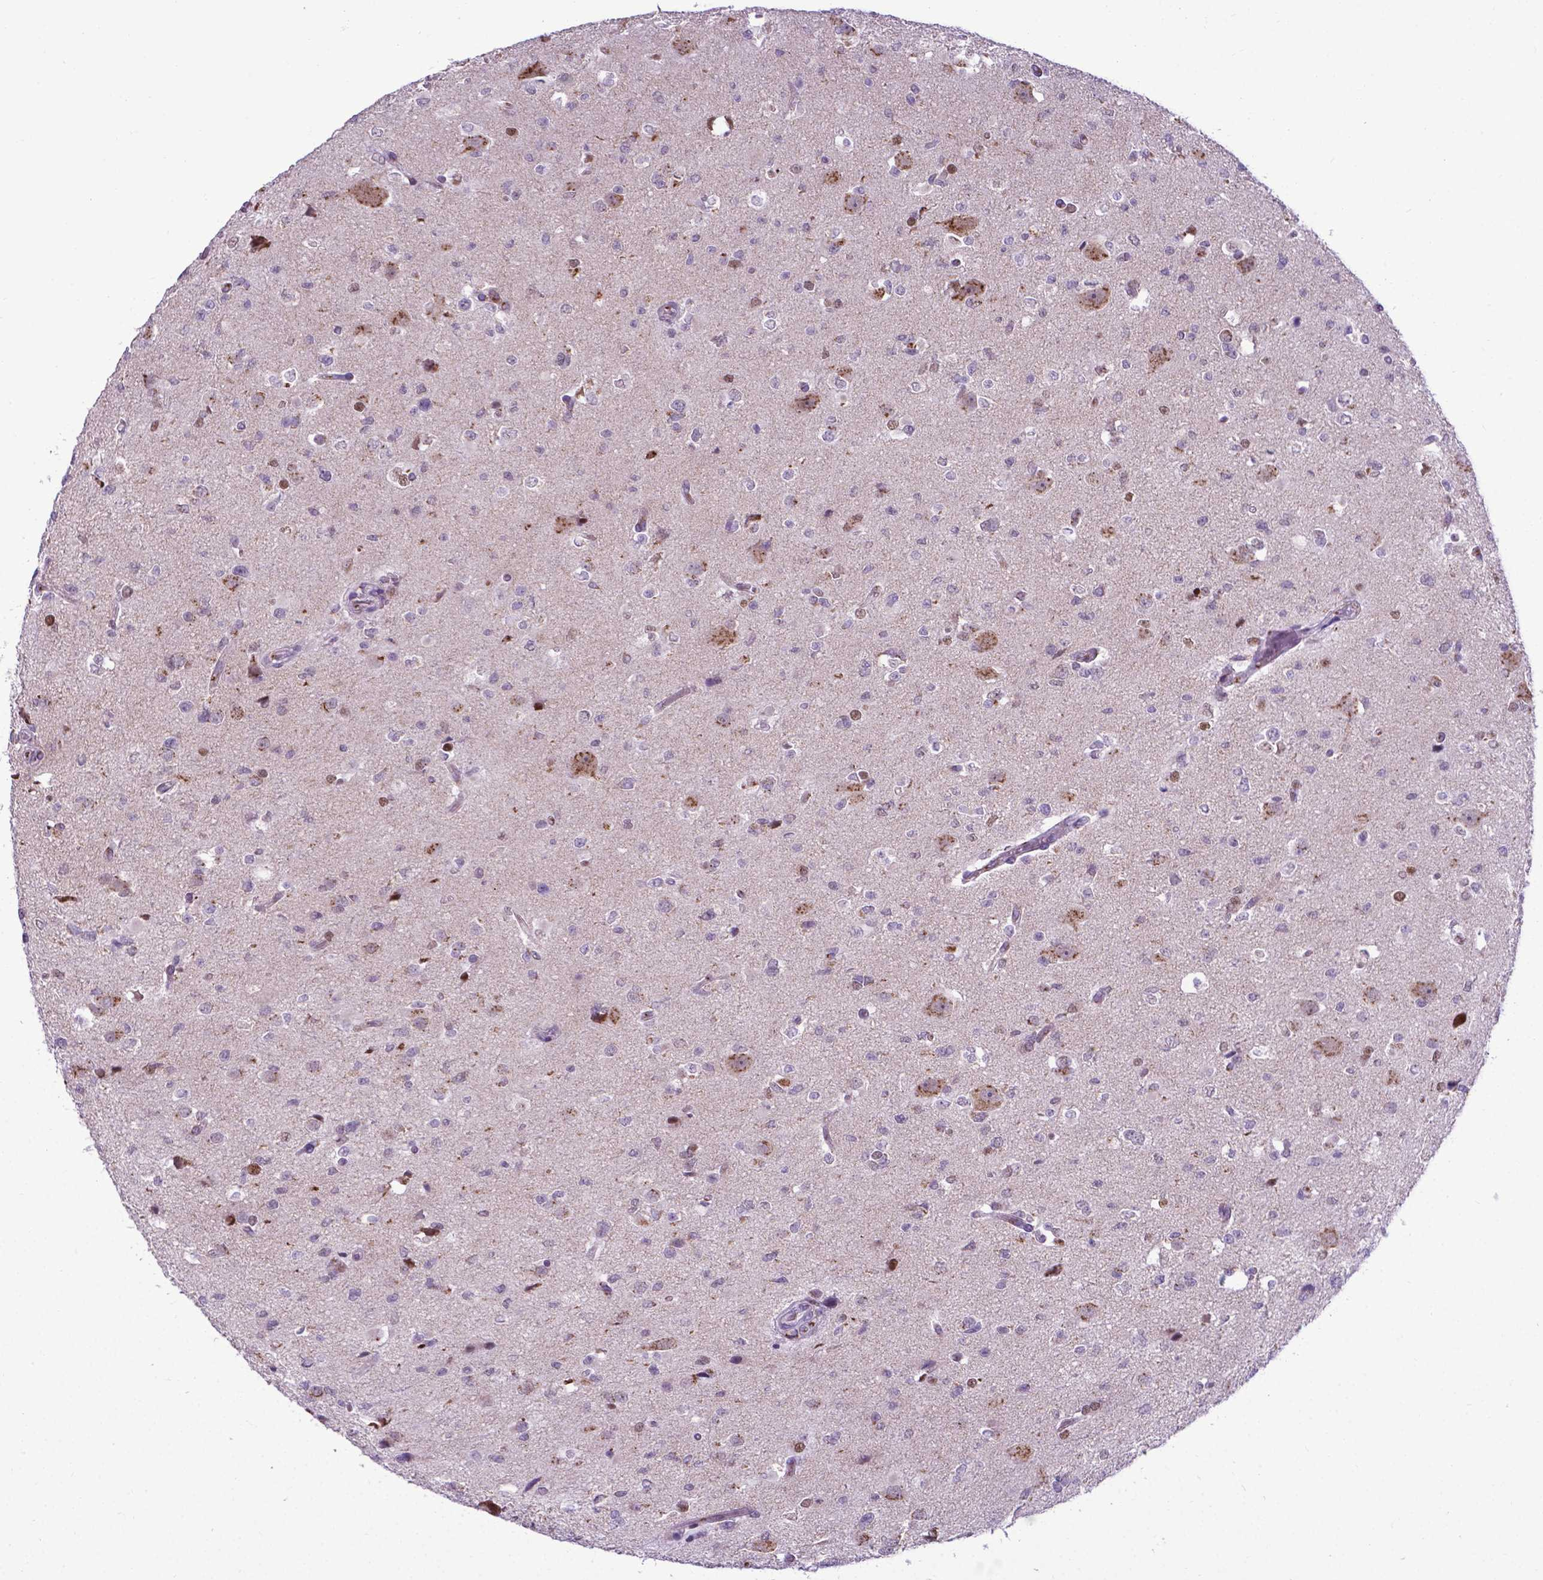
{"staining": {"intensity": "negative", "quantity": "none", "location": "none"}, "tissue": "glioma", "cell_type": "Tumor cells", "image_type": "cancer", "snomed": [{"axis": "morphology", "description": "Glioma, malignant, Low grade"}, {"axis": "topography", "description": "Brain"}], "caption": "An IHC micrograph of low-grade glioma (malignant) is shown. There is no staining in tumor cells of low-grade glioma (malignant).", "gene": "MRPL10", "patient": {"sex": "female", "age": 32}}